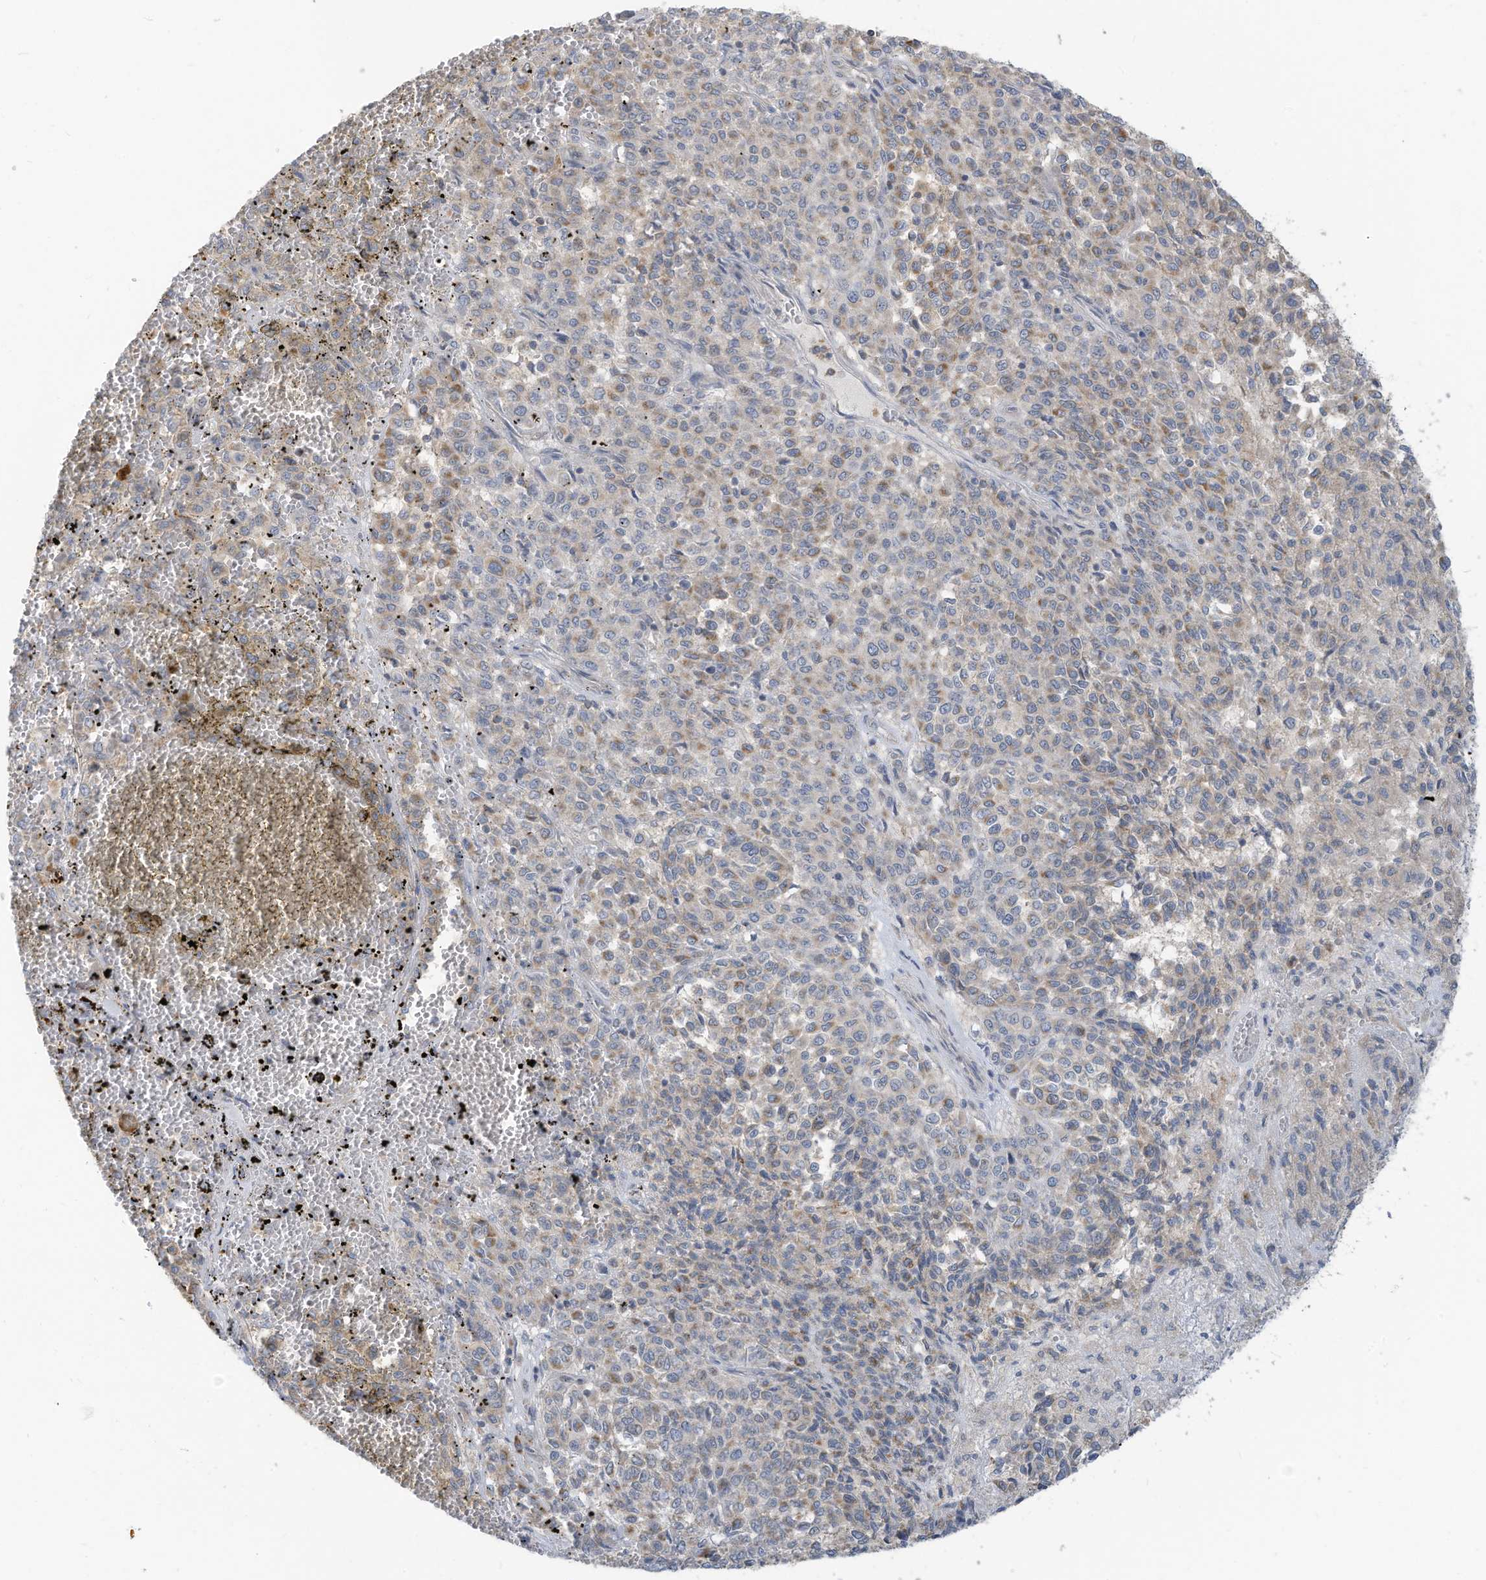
{"staining": {"intensity": "weak", "quantity": "25%-75%", "location": "cytoplasmic/membranous"}, "tissue": "melanoma", "cell_type": "Tumor cells", "image_type": "cancer", "snomed": [{"axis": "morphology", "description": "Malignant melanoma, Metastatic site"}, {"axis": "topography", "description": "Pancreas"}], "caption": "Immunohistochemistry (IHC) photomicrograph of human melanoma stained for a protein (brown), which demonstrates low levels of weak cytoplasmic/membranous positivity in about 25%-75% of tumor cells.", "gene": "GTPBP2", "patient": {"sex": "female", "age": 30}}